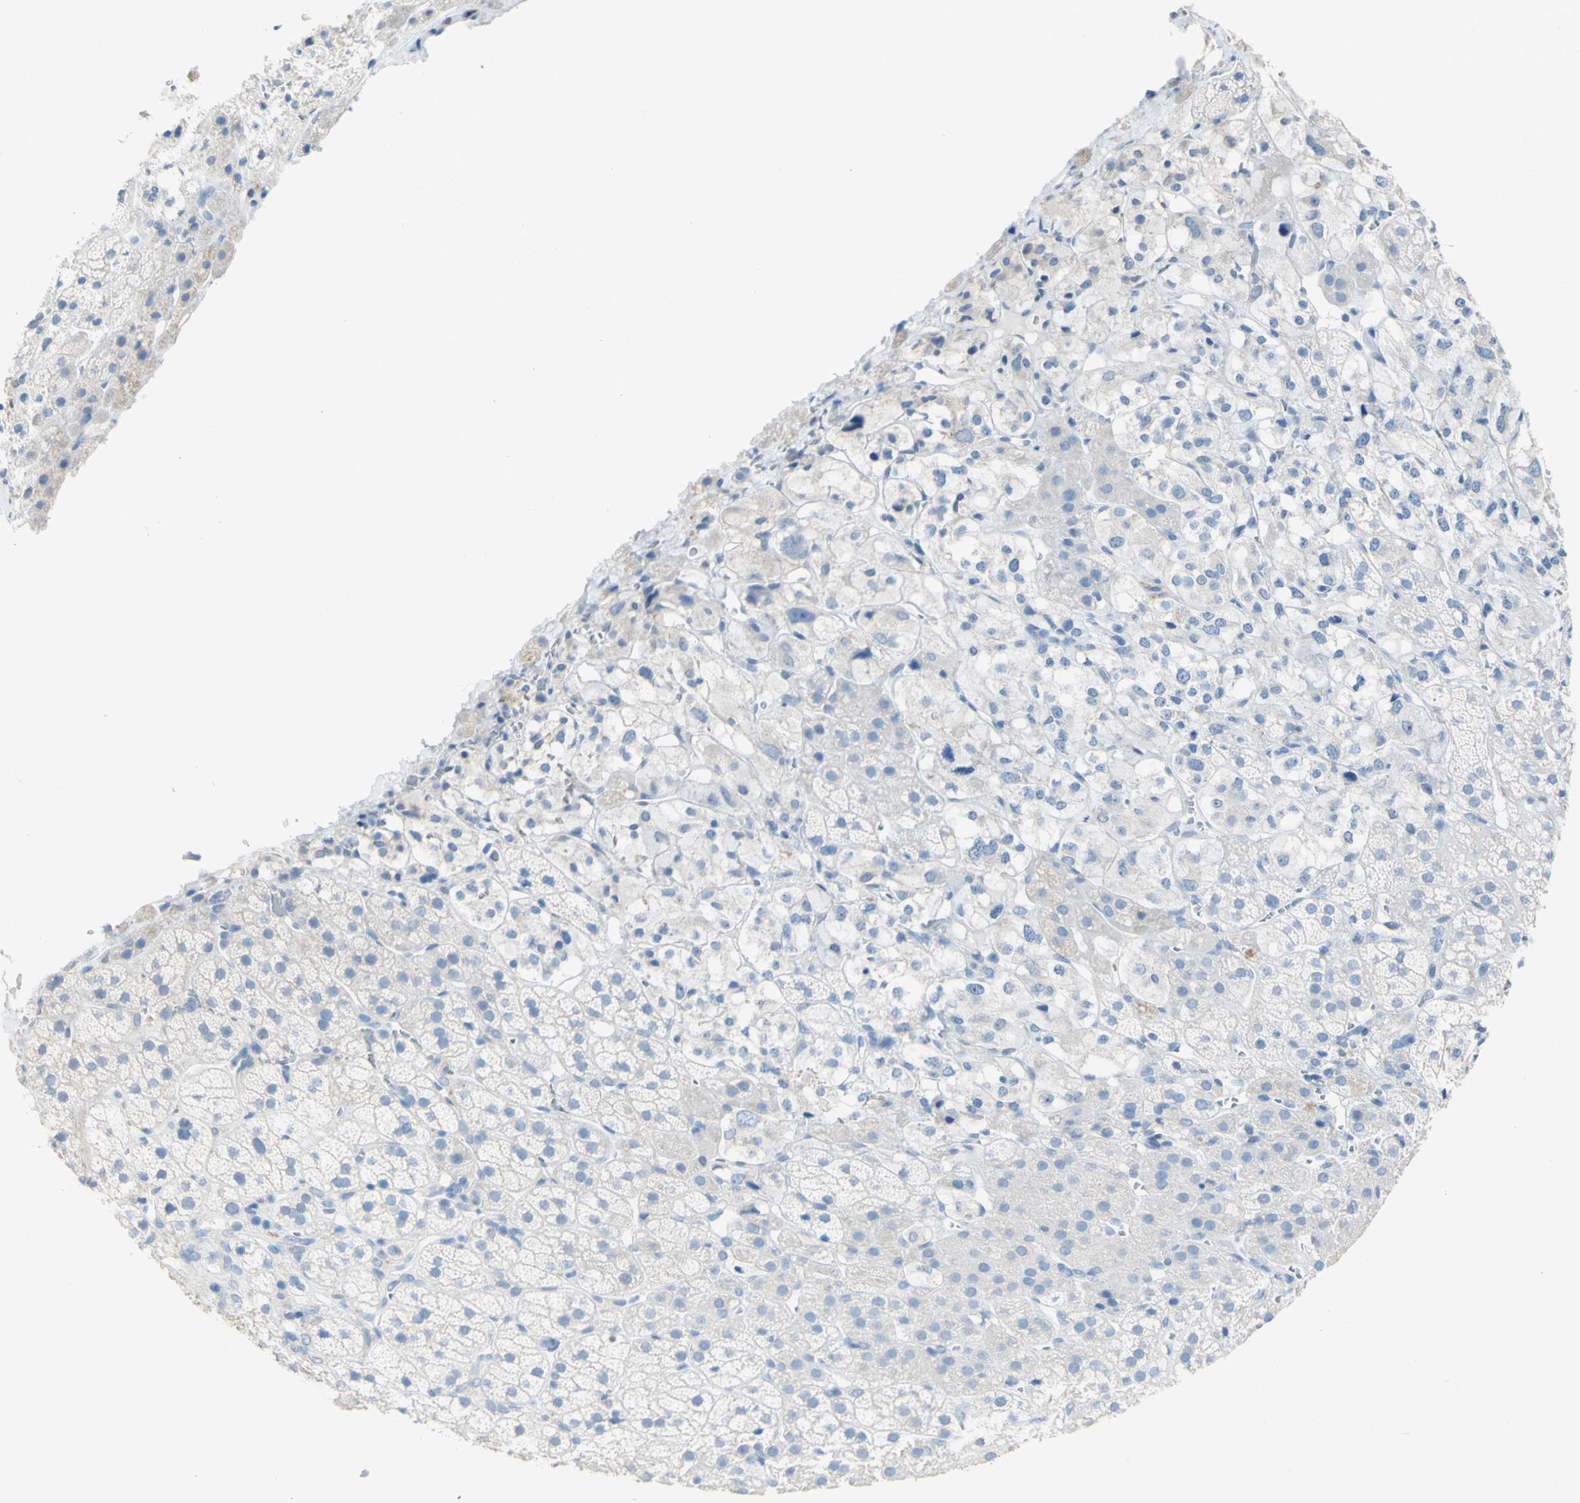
{"staining": {"intensity": "negative", "quantity": "none", "location": "none"}, "tissue": "adrenal gland", "cell_type": "Glandular cells", "image_type": "normal", "snomed": [{"axis": "morphology", "description": "Normal tissue, NOS"}, {"axis": "topography", "description": "Adrenal gland"}], "caption": "The photomicrograph reveals no staining of glandular cells in benign adrenal gland.", "gene": "DSC2", "patient": {"sex": "male", "age": 56}}